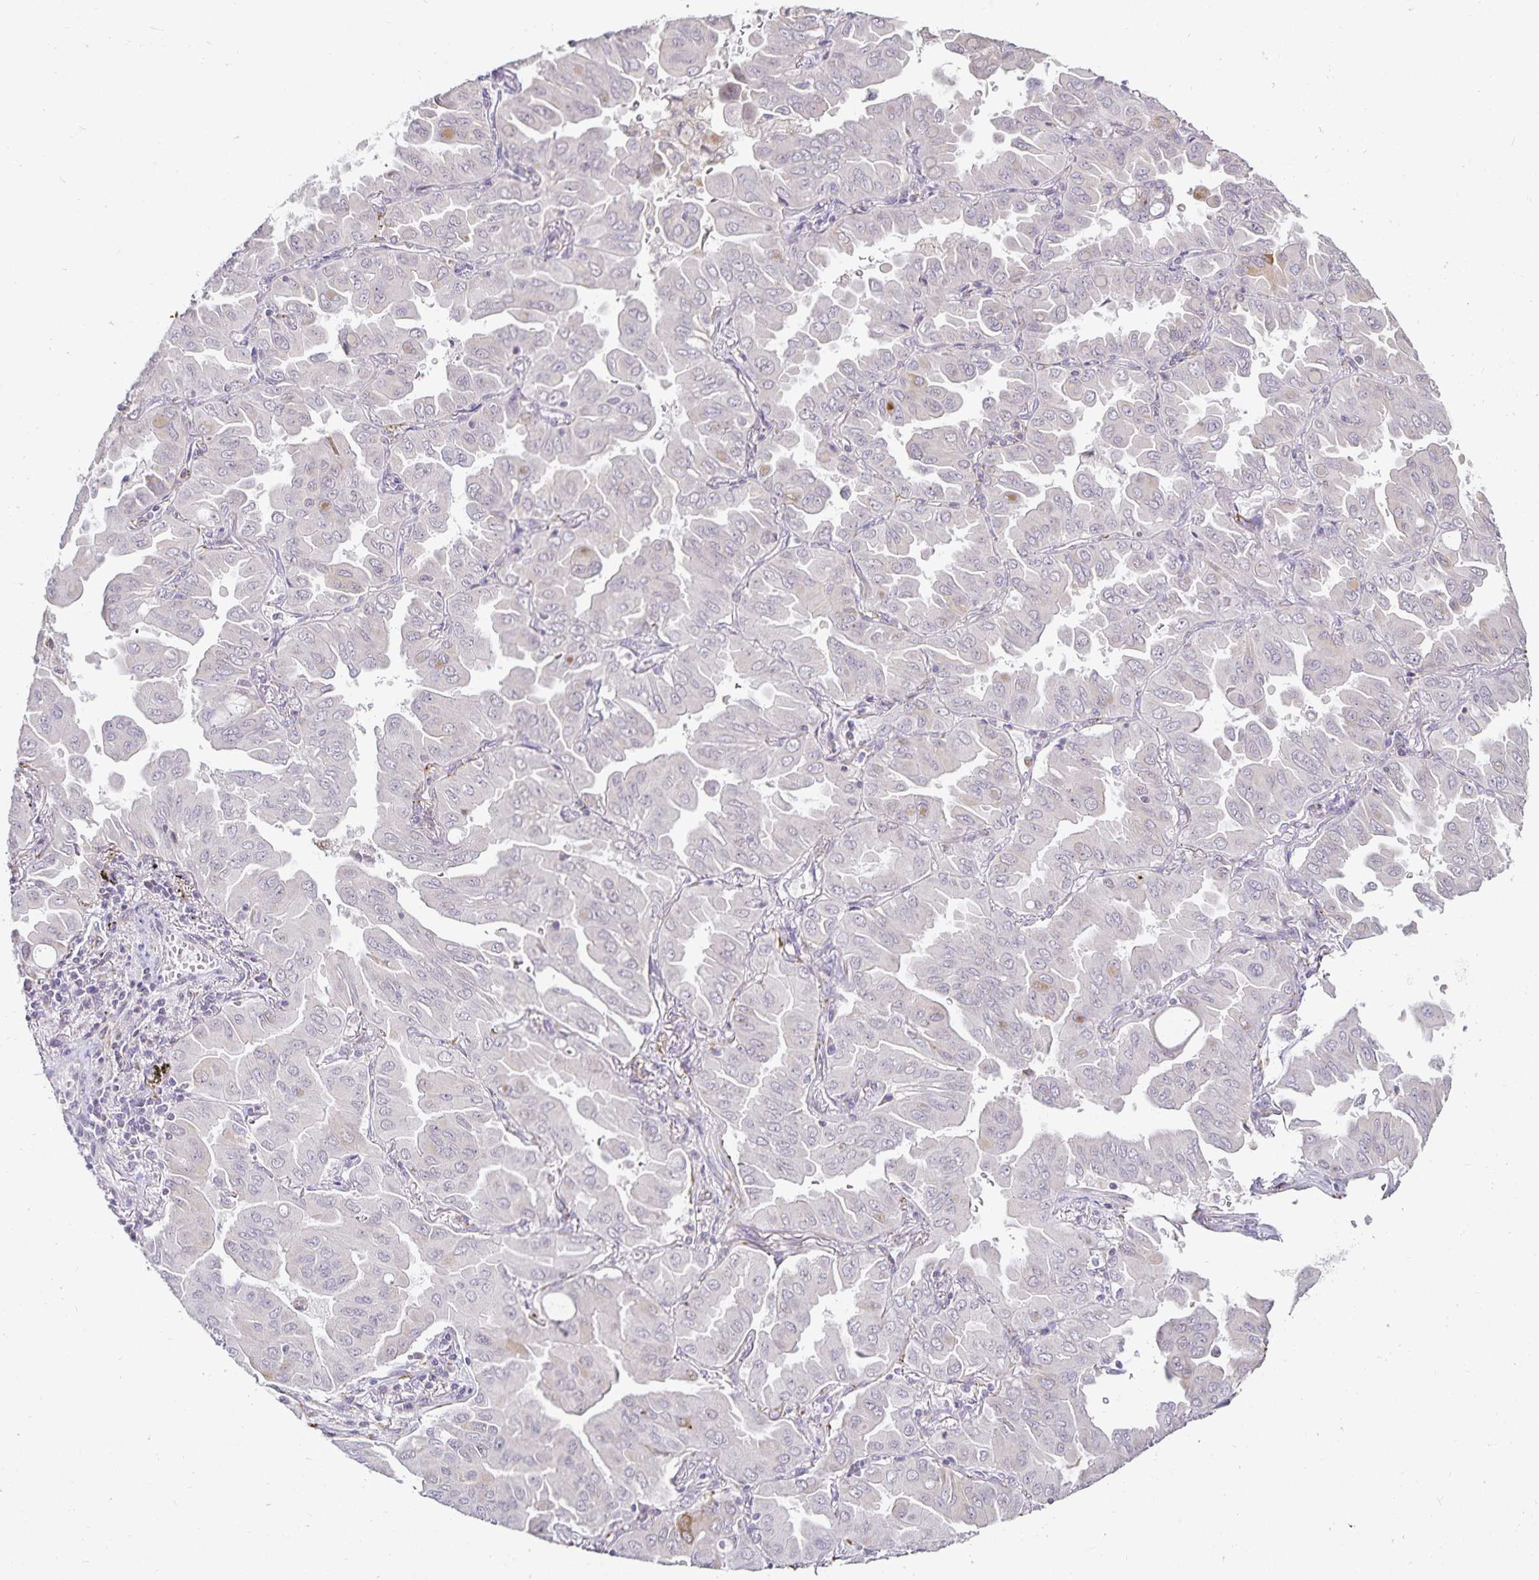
{"staining": {"intensity": "negative", "quantity": "none", "location": "none"}, "tissue": "lung cancer", "cell_type": "Tumor cells", "image_type": "cancer", "snomed": [{"axis": "morphology", "description": "Adenocarcinoma, NOS"}, {"axis": "topography", "description": "Lung"}], "caption": "A high-resolution histopathology image shows immunohistochemistry staining of lung cancer (adenocarcinoma), which shows no significant positivity in tumor cells. (Stains: DAB (3,3'-diaminobenzidine) immunohistochemistry (IHC) with hematoxylin counter stain, Microscopy: brightfield microscopy at high magnification).", "gene": "GP2", "patient": {"sex": "male", "age": 64}}